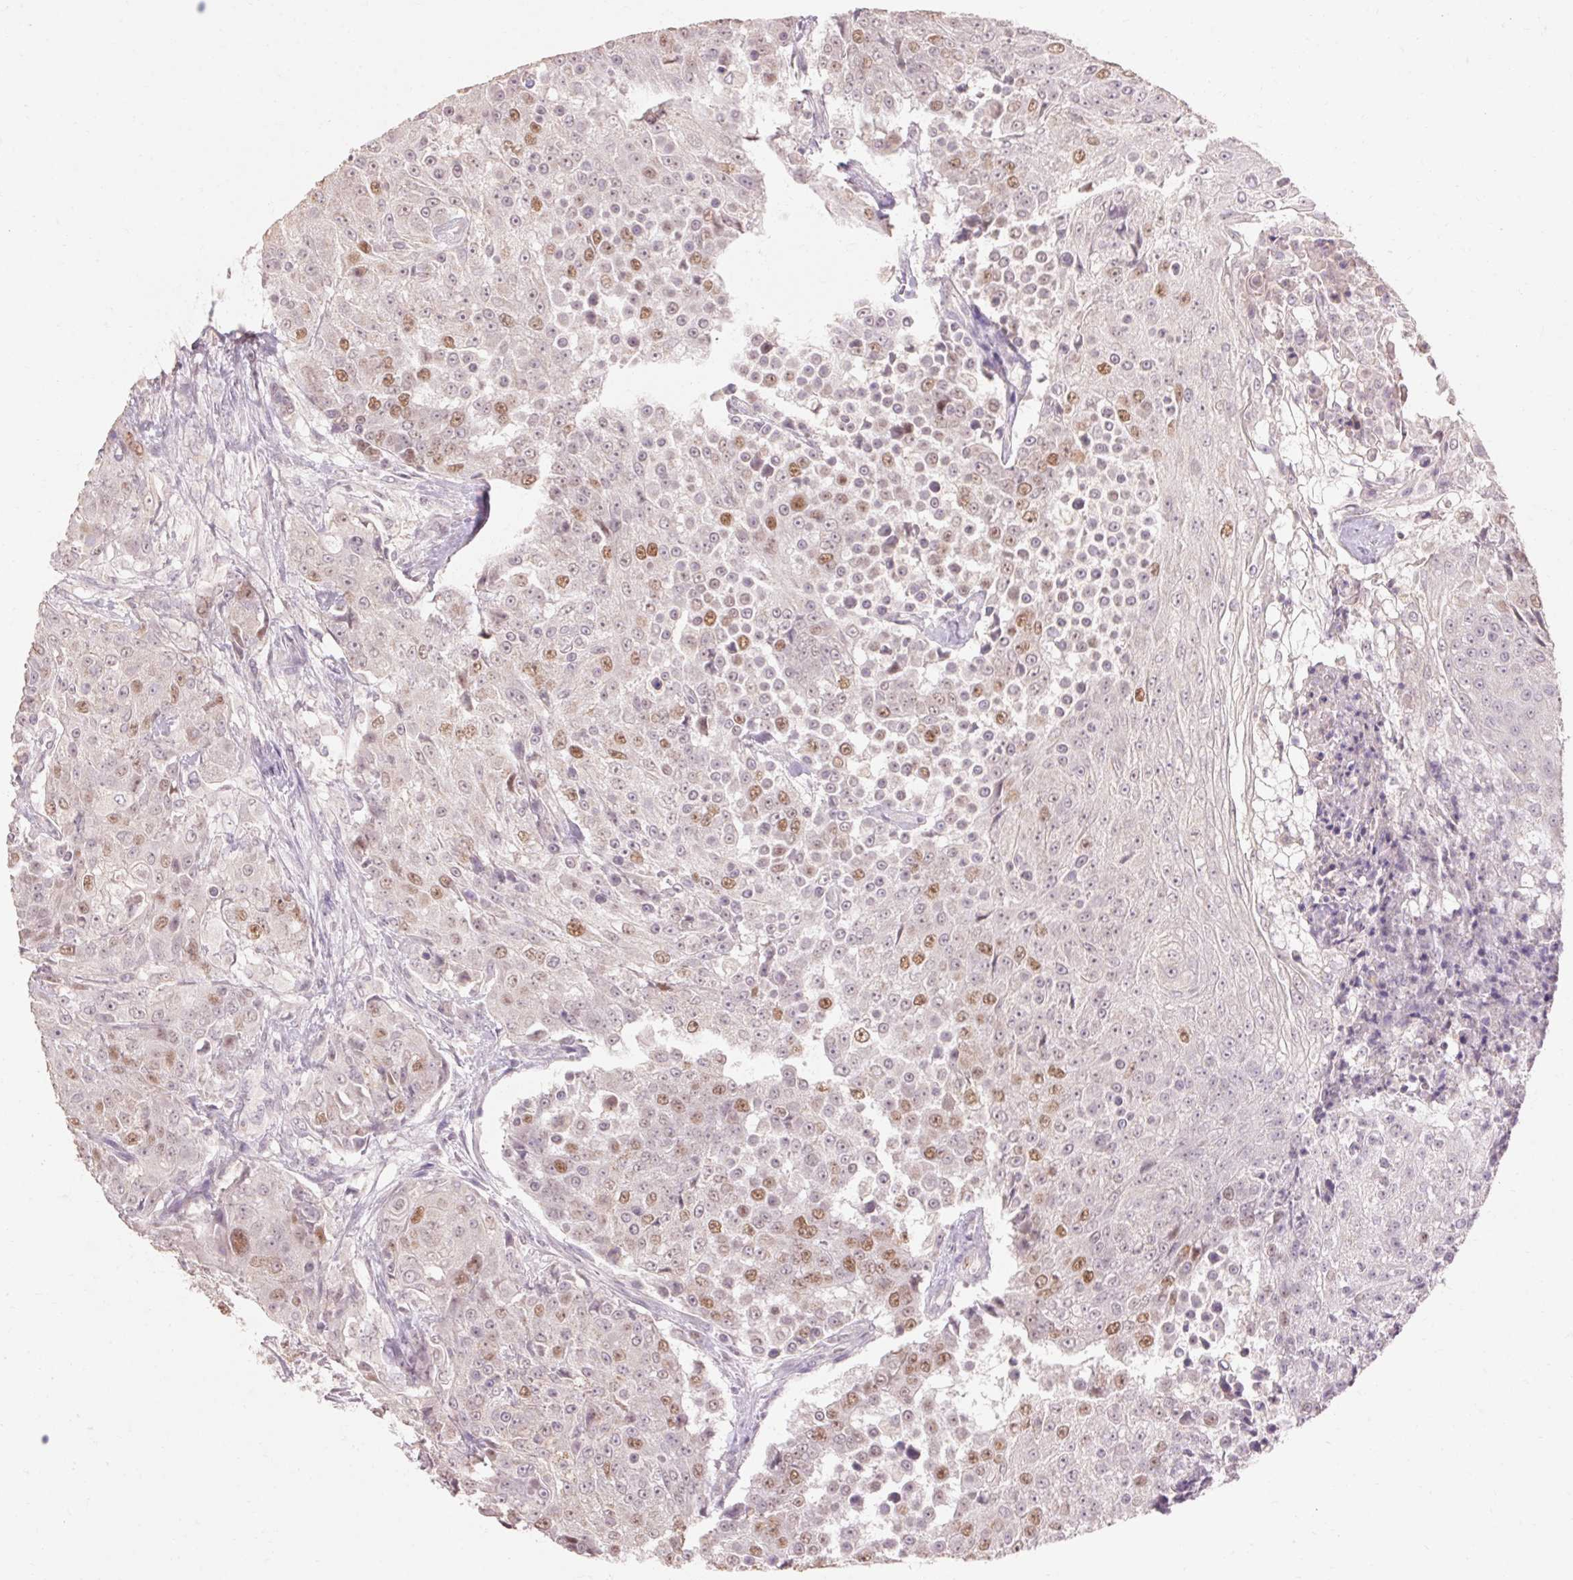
{"staining": {"intensity": "moderate", "quantity": "<25%", "location": "nuclear"}, "tissue": "urothelial cancer", "cell_type": "Tumor cells", "image_type": "cancer", "snomed": [{"axis": "morphology", "description": "Urothelial carcinoma, High grade"}, {"axis": "topography", "description": "Urinary bladder"}], "caption": "DAB immunohistochemical staining of urothelial cancer displays moderate nuclear protein expression in approximately <25% of tumor cells.", "gene": "SKP2", "patient": {"sex": "female", "age": 63}}